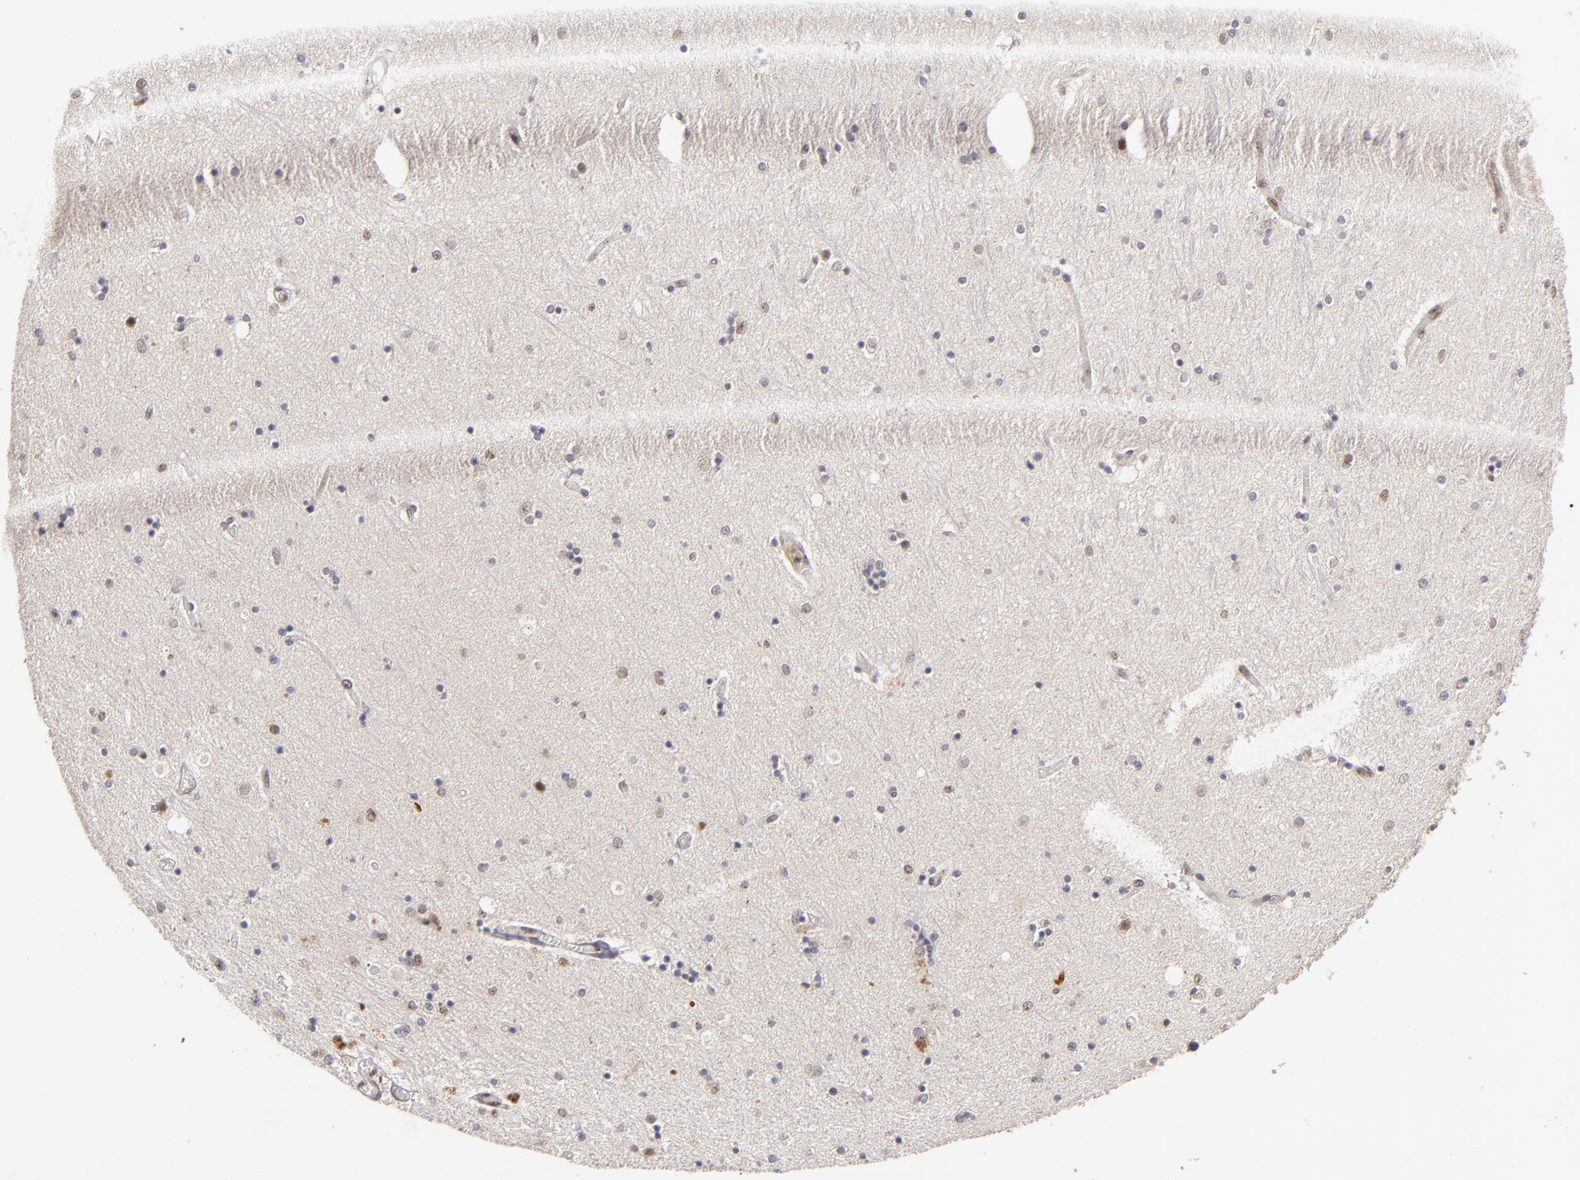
{"staining": {"intensity": "weak", "quantity": "<25%", "location": "cytoplasmic/membranous"}, "tissue": "hippocampus", "cell_type": "Glial cells", "image_type": "normal", "snomed": [{"axis": "morphology", "description": "Normal tissue, NOS"}, {"axis": "topography", "description": "Hippocampus"}], "caption": "Human hippocampus stained for a protein using immunohistochemistry reveals no expression in glial cells.", "gene": "PCNX4", "patient": {"sex": "female", "age": 54}}